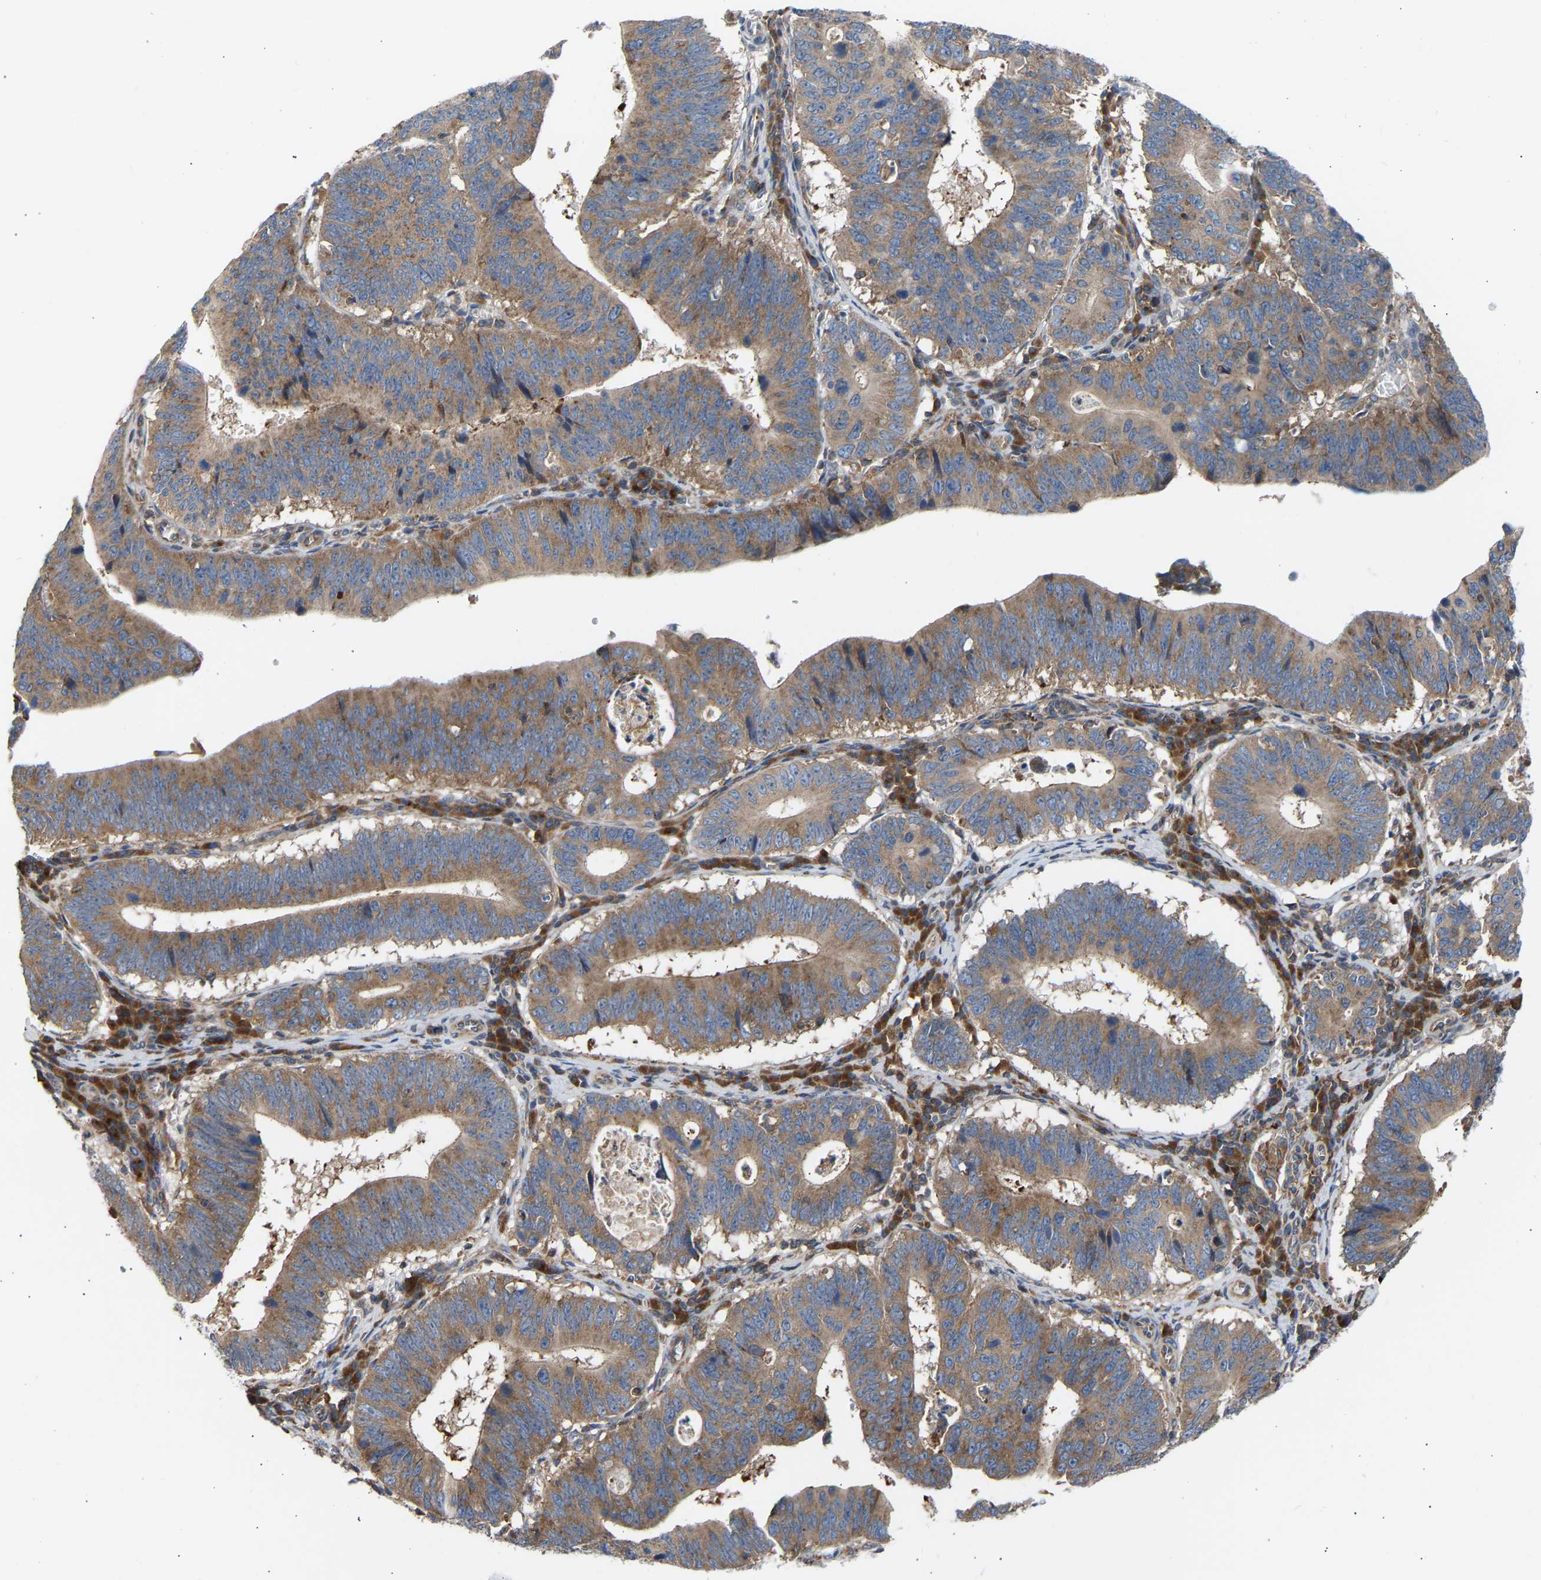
{"staining": {"intensity": "moderate", "quantity": ">75%", "location": "cytoplasmic/membranous"}, "tissue": "stomach cancer", "cell_type": "Tumor cells", "image_type": "cancer", "snomed": [{"axis": "morphology", "description": "Adenocarcinoma, NOS"}, {"axis": "topography", "description": "Stomach"}], "caption": "Stomach cancer stained with a protein marker demonstrates moderate staining in tumor cells.", "gene": "GCN1", "patient": {"sex": "male", "age": 59}}